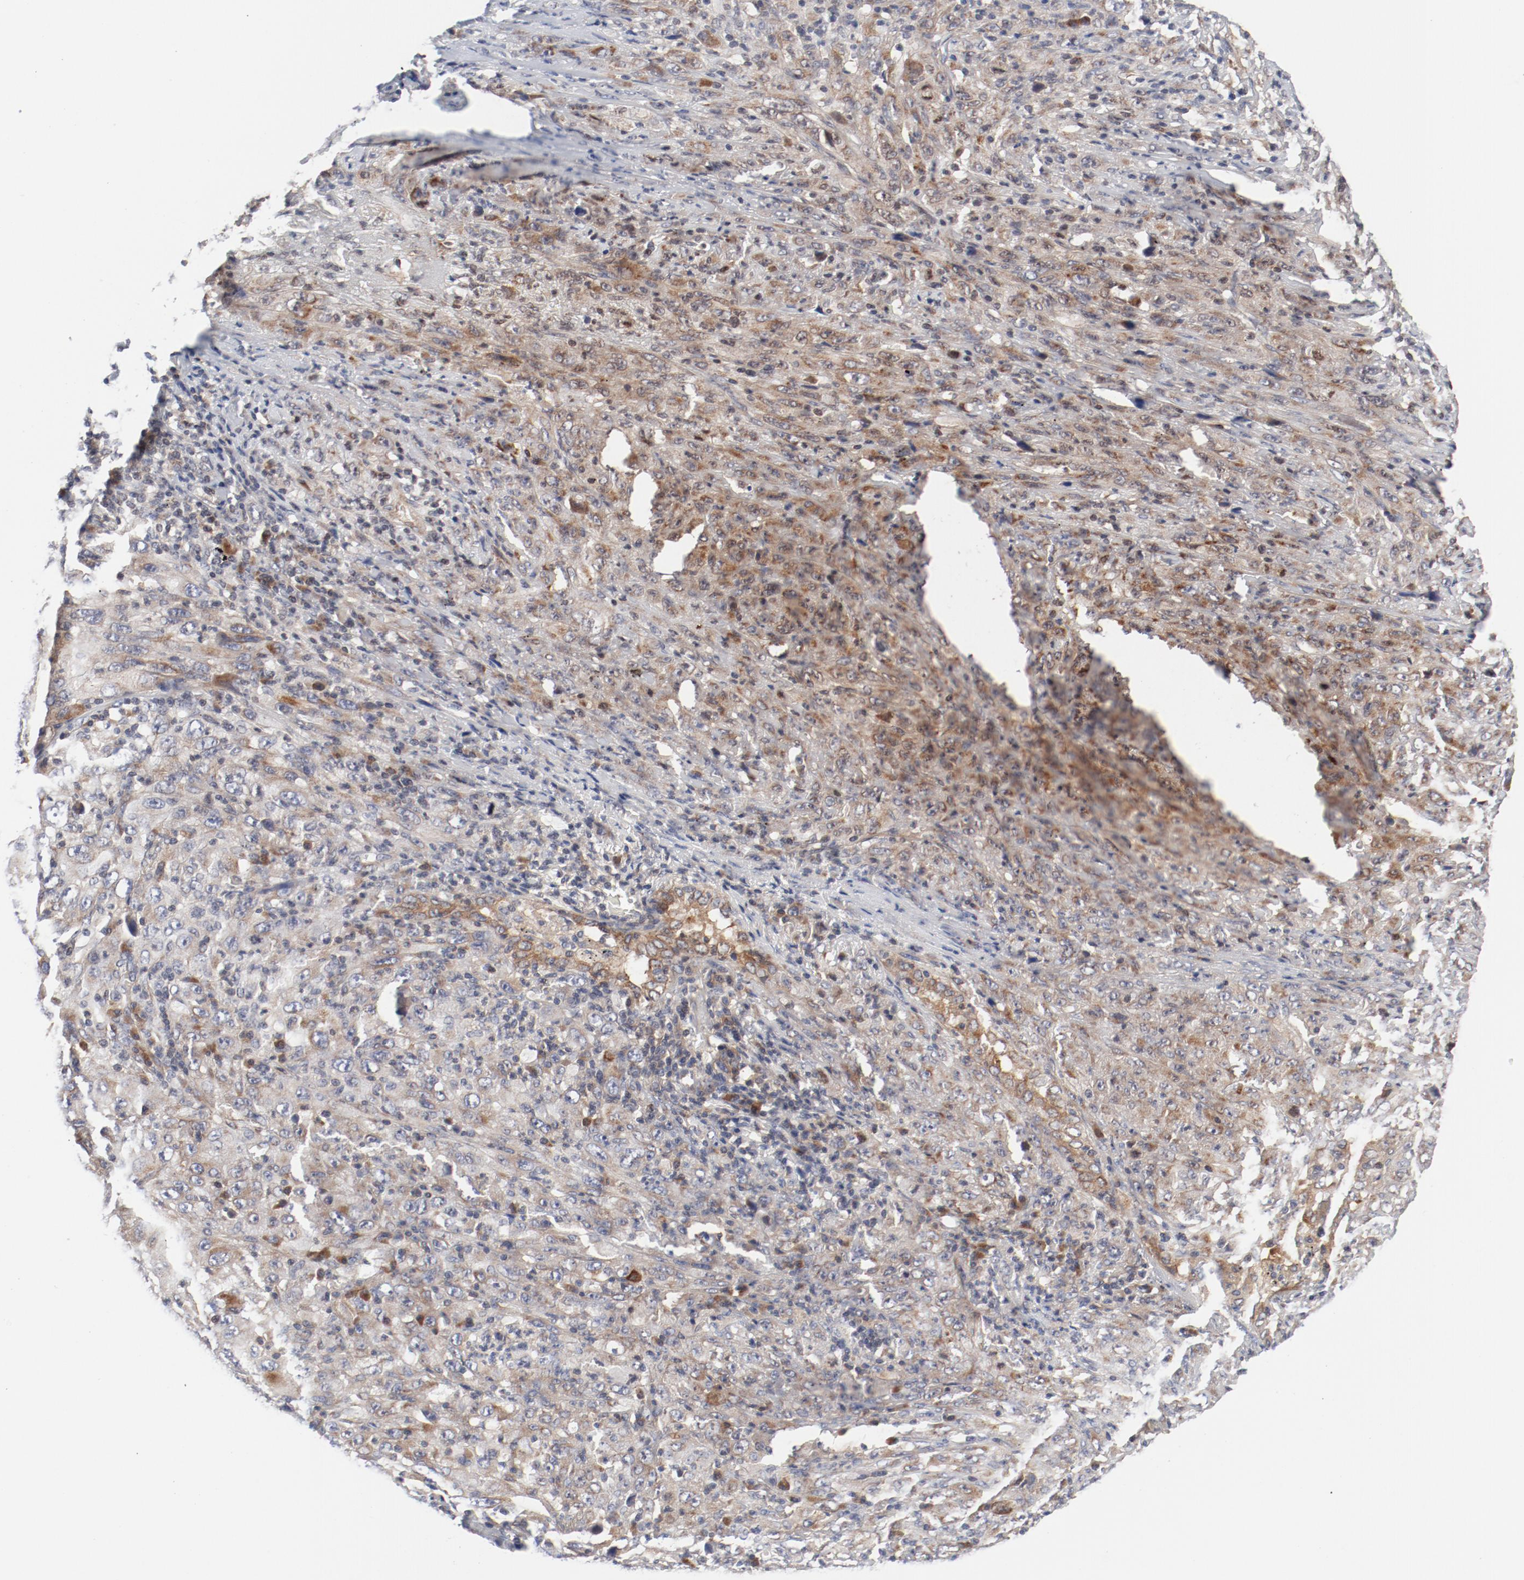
{"staining": {"intensity": "moderate", "quantity": ">75%", "location": "cytoplasmic/membranous"}, "tissue": "melanoma", "cell_type": "Tumor cells", "image_type": "cancer", "snomed": [{"axis": "morphology", "description": "Malignant melanoma, Metastatic site"}, {"axis": "topography", "description": "Skin"}], "caption": "An image of melanoma stained for a protein displays moderate cytoplasmic/membranous brown staining in tumor cells.", "gene": "BAD", "patient": {"sex": "female", "age": 56}}